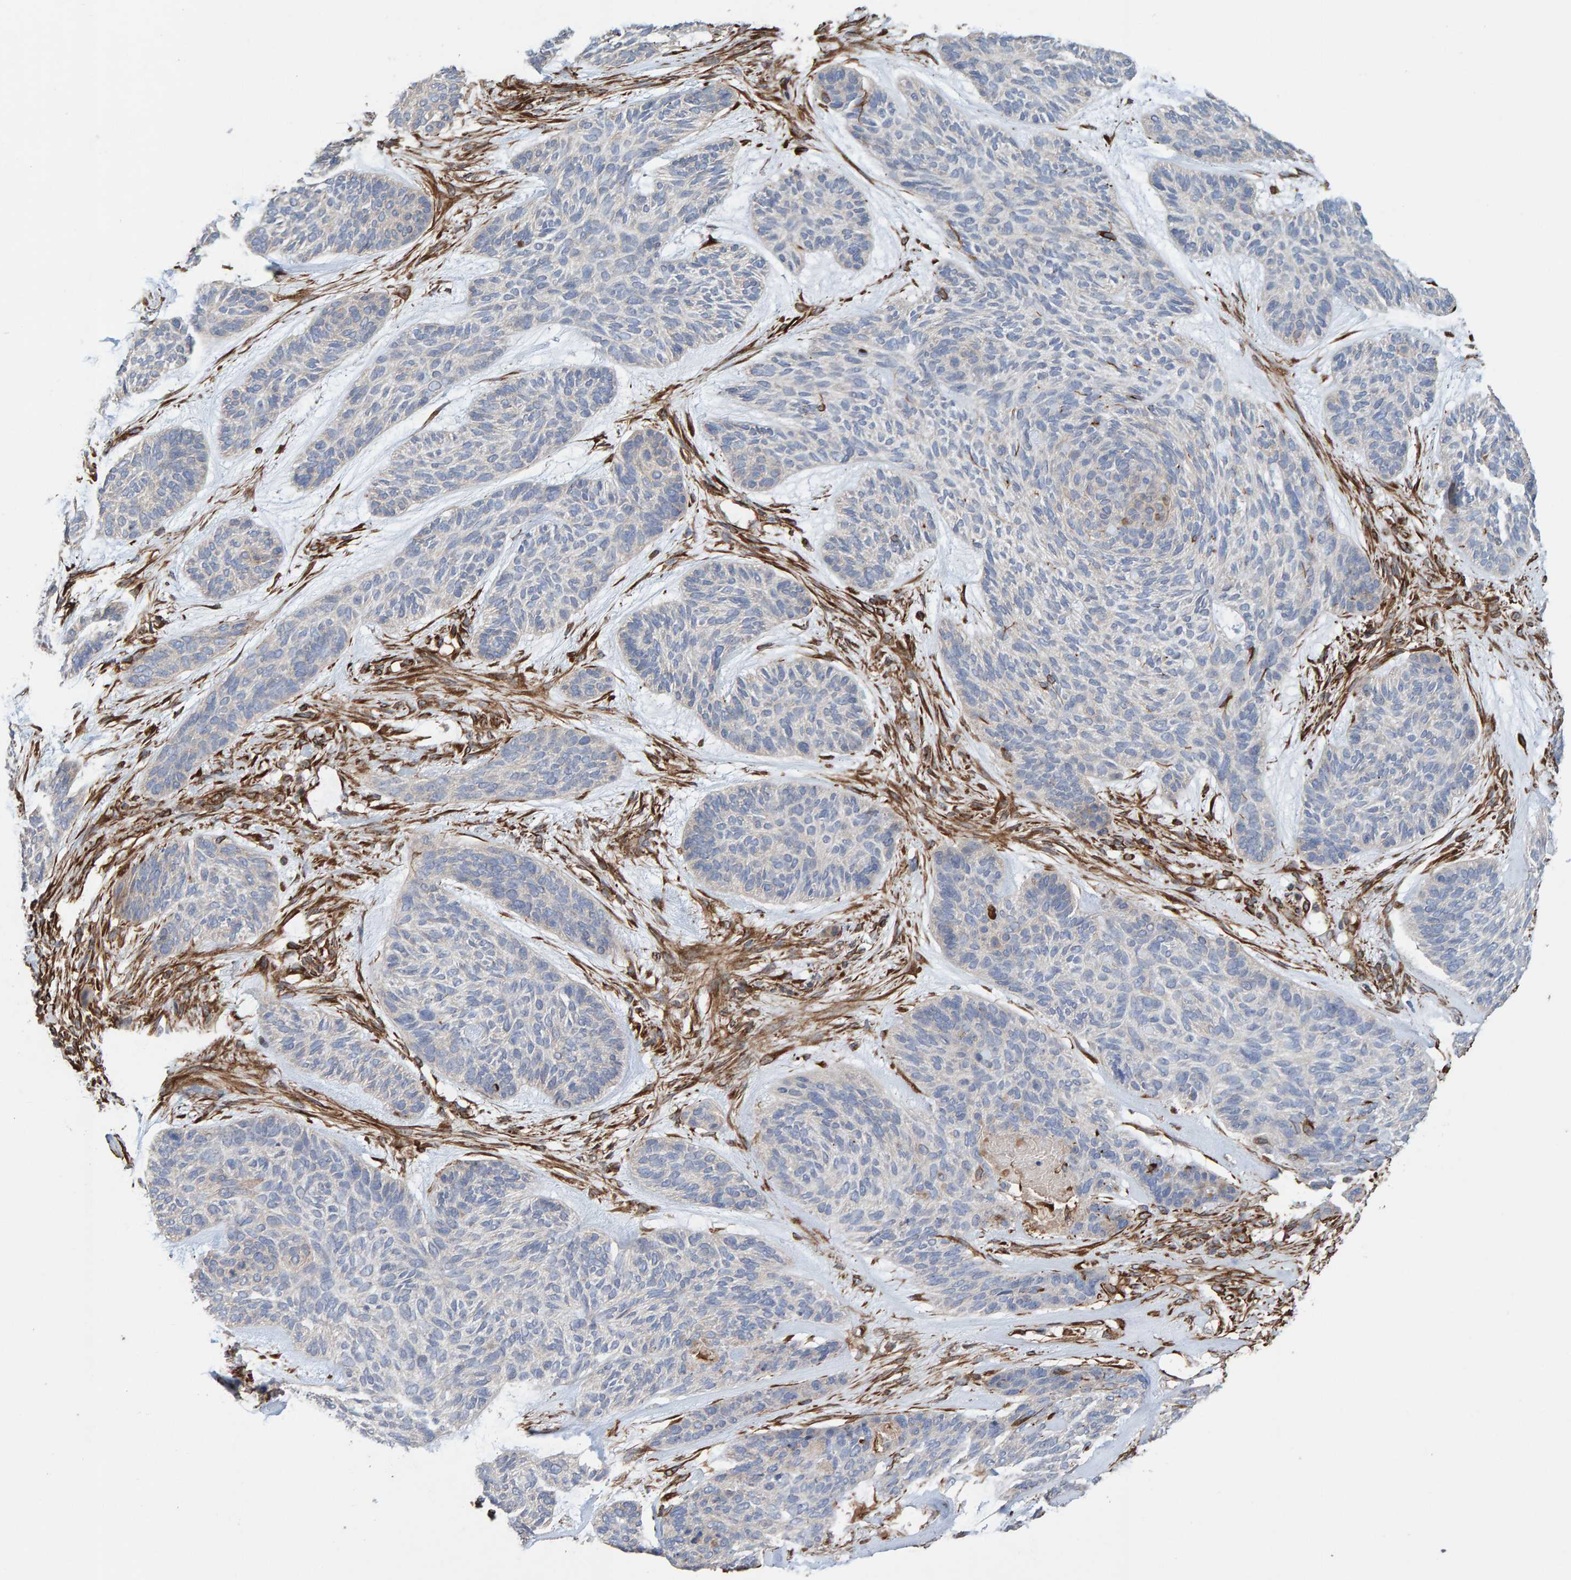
{"staining": {"intensity": "negative", "quantity": "none", "location": "none"}, "tissue": "skin cancer", "cell_type": "Tumor cells", "image_type": "cancer", "snomed": [{"axis": "morphology", "description": "Basal cell carcinoma"}, {"axis": "topography", "description": "Skin"}], "caption": "Basal cell carcinoma (skin) was stained to show a protein in brown. There is no significant staining in tumor cells.", "gene": "ZNF347", "patient": {"sex": "male", "age": 55}}